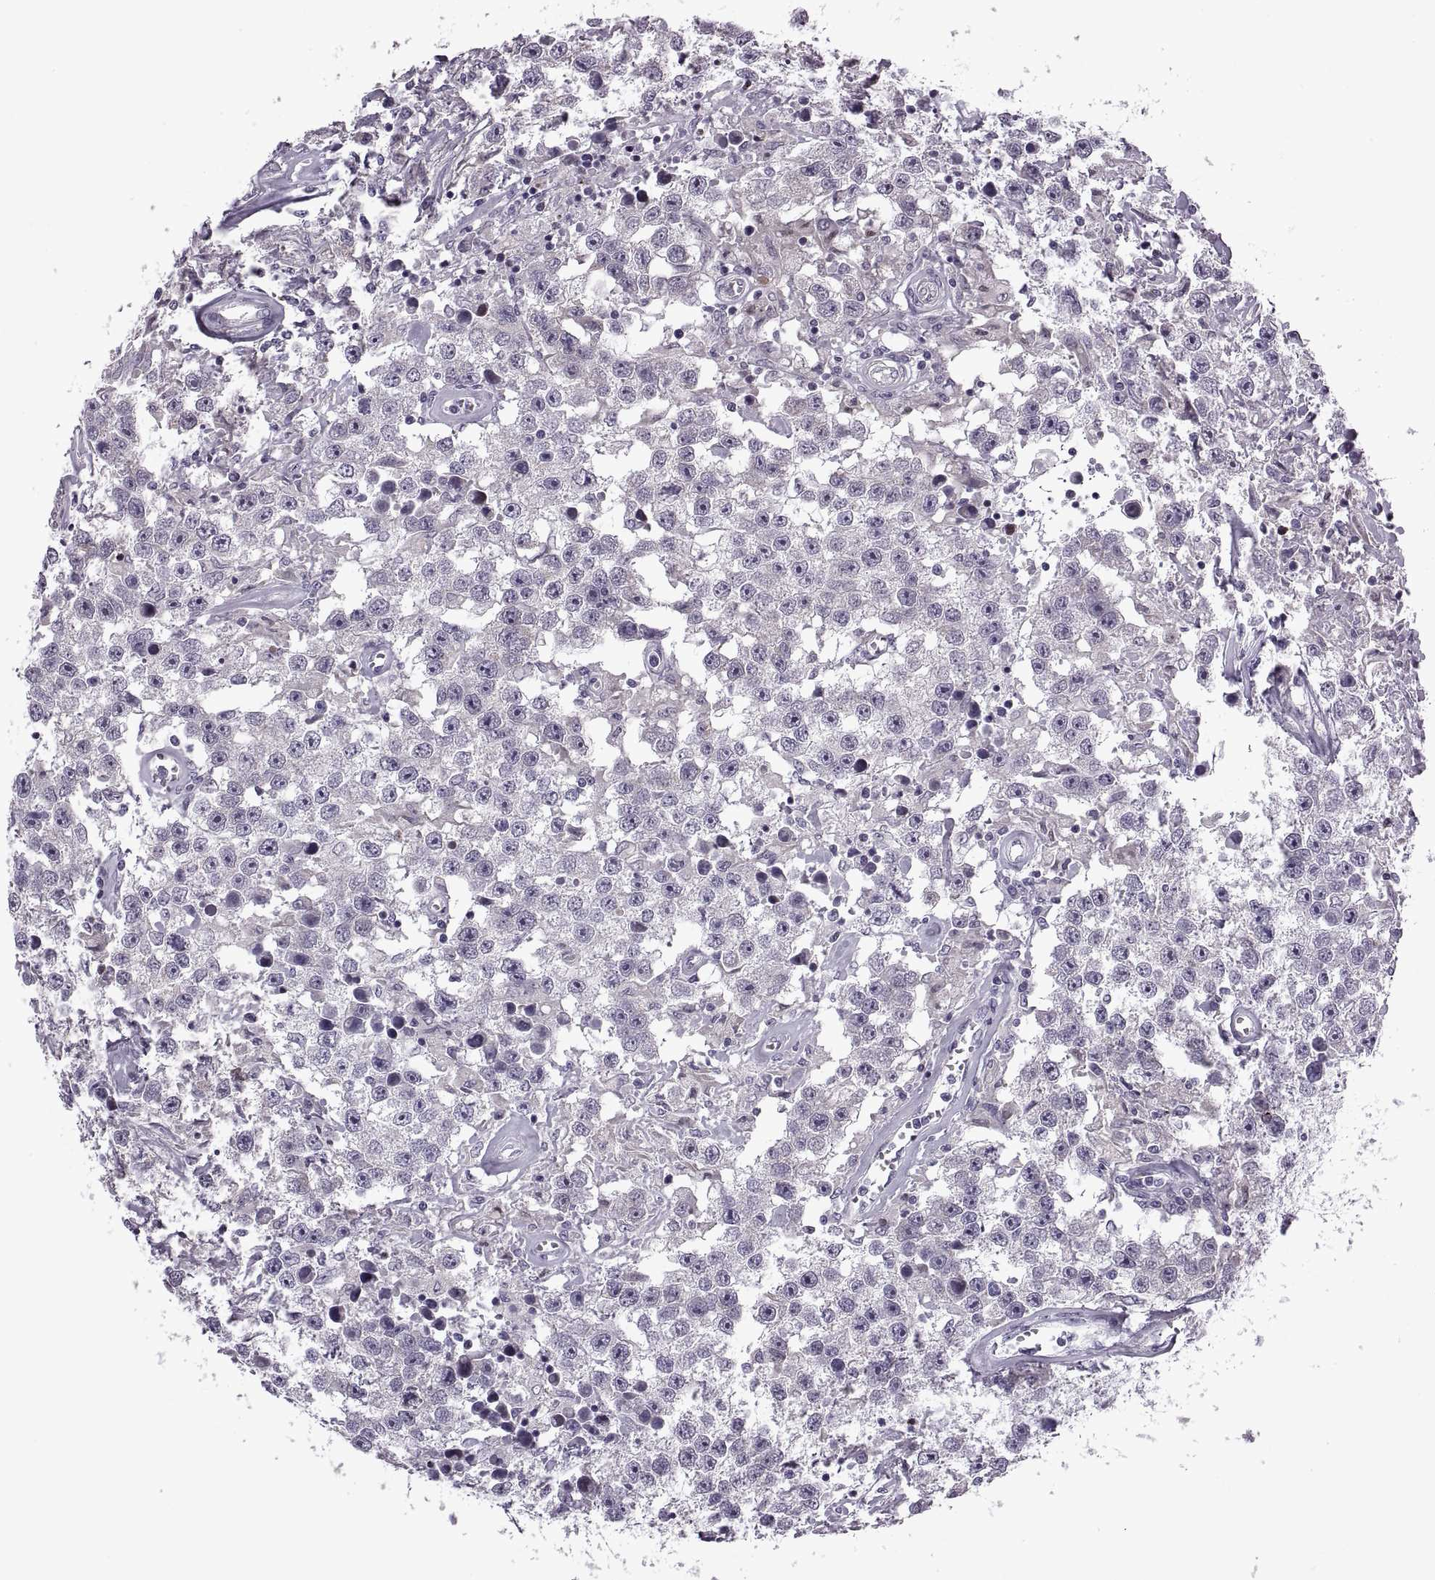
{"staining": {"intensity": "negative", "quantity": "none", "location": "none"}, "tissue": "testis cancer", "cell_type": "Tumor cells", "image_type": "cancer", "snomed": [{"axis": "morphology", "description": "Seminoma, NOS"}, {"axis": "topography", "description": "Testis"}], "caption": "This is a micrograph of immunohistochemistry (IHC) staining of testis seminoma, which shows no staining in tumor cells.", "gene": "RIPK4", "patient": {"sex": "male", "age": 43}}